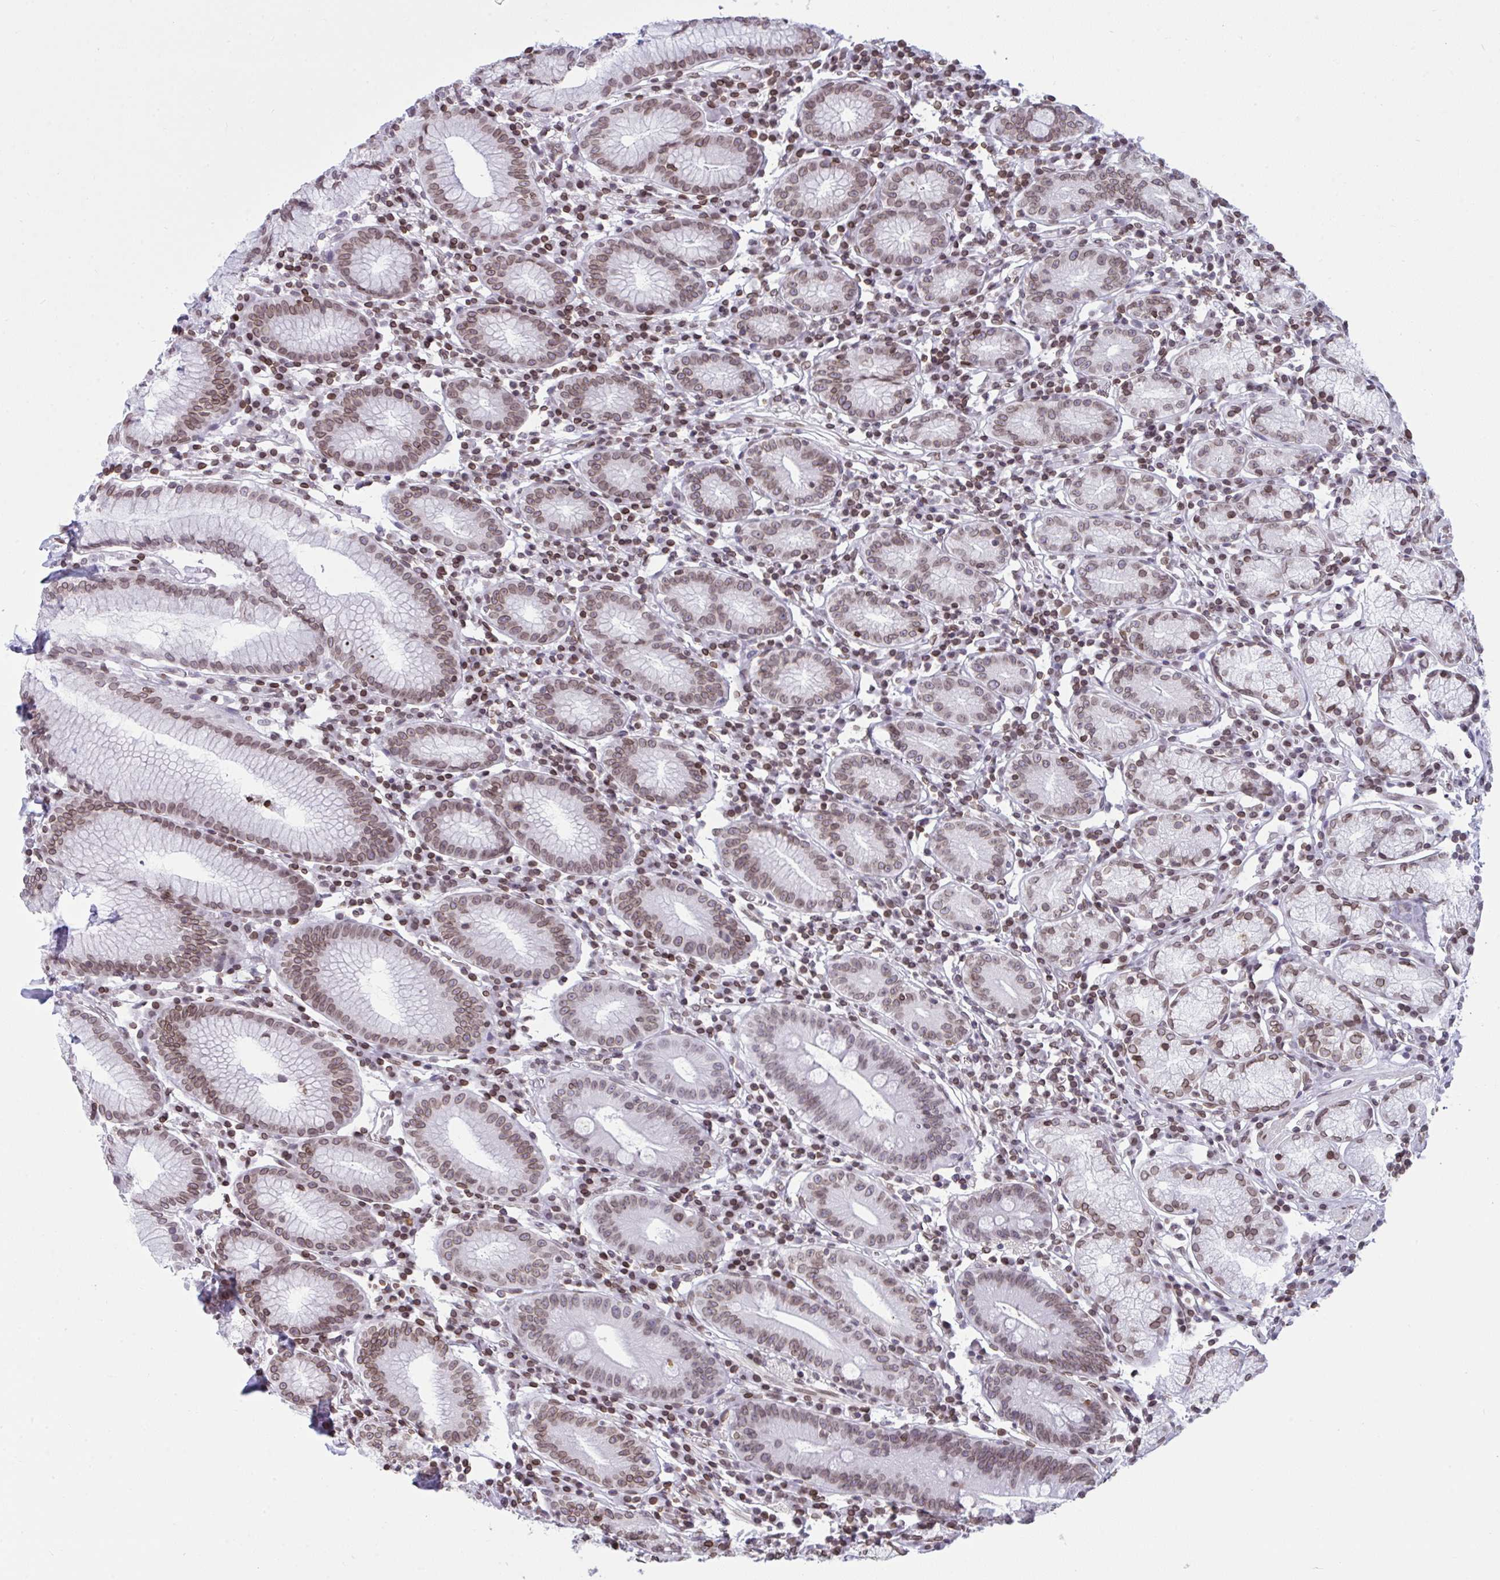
{"staining": {"intensity": "moderate", "quantity": ">75%", "location": "cytoplasmic/membranous,nuclear"}, "tissue": "stomach", "cell_type": "Glandular cells", "image_type": "normal", "snomed": [{"axis": "morphology", "description": "Normal tissue, NOS"}, {"axis": "topography", "description": "Stomach"}], "caption": "Immunohistochemistry photomicrograph of normal human stomach stained for a protein (brown), which shows medium levels of moderate cytoplasmic/membranous,nuclear staining in about >75% of glandular cells.", "gene": "LMNB2", "patient": {"sex": "male", "age": 55}}